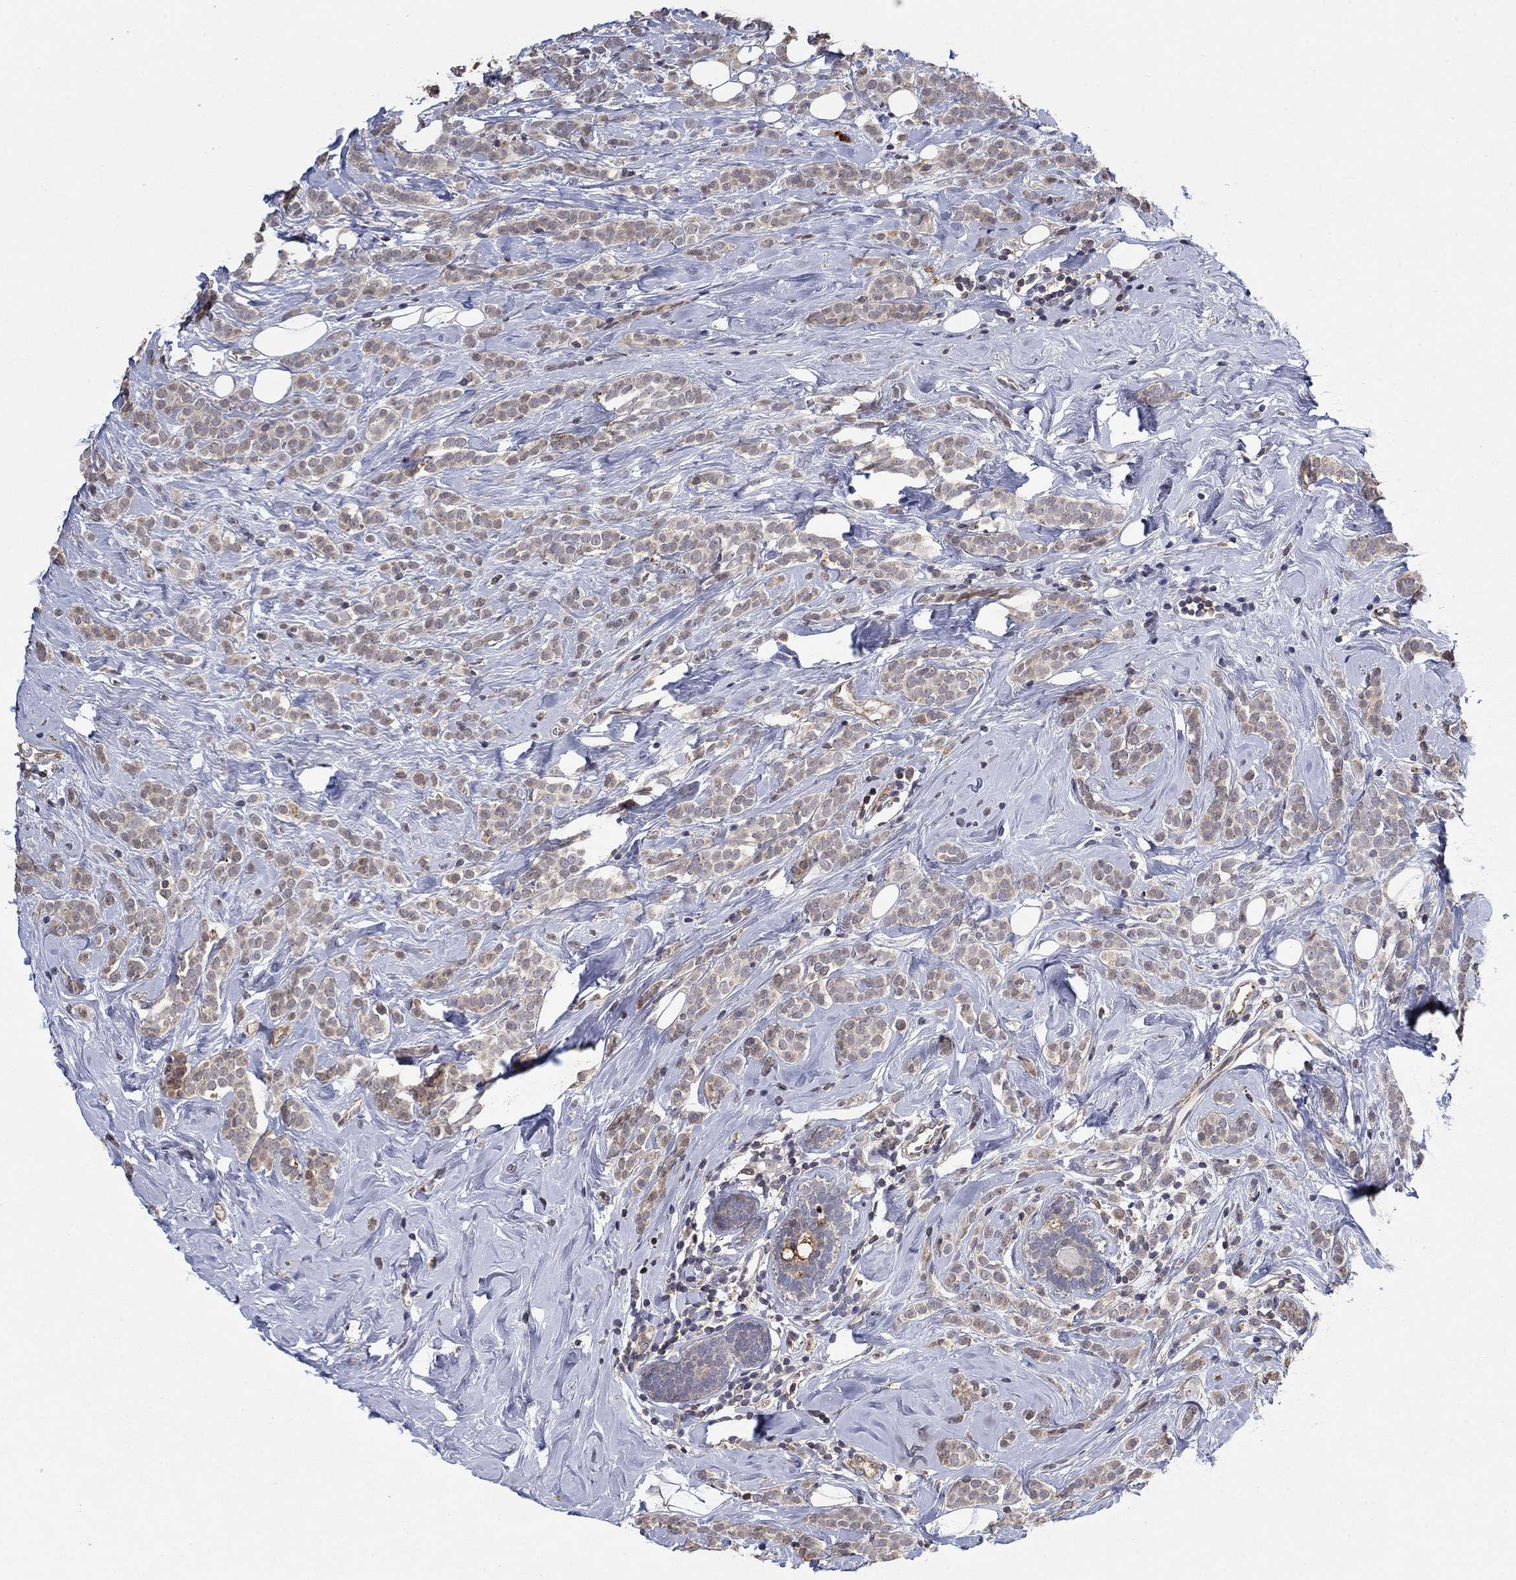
{"staining": {"intensity": "weak", "quantity": "25%-75%", "location": "cytoplasmic/membranous"}, "tissue": "breast cancer", "cell_type": "Tumor cells", "image_type": "cancer", "snomed": [{"axis": "morphology", "description": "Lobular carcinoma"}, {"axis": "topography", "description": "Breast"}], "caption": "The histopathology image displays a brown stain indicating the presence of a protein in the cytoplasmic/membranous of tumor cells in lobular carcinoma (breast).", "gene": "LPCAT4", "patient": {"sex": "female", "age": 49}}